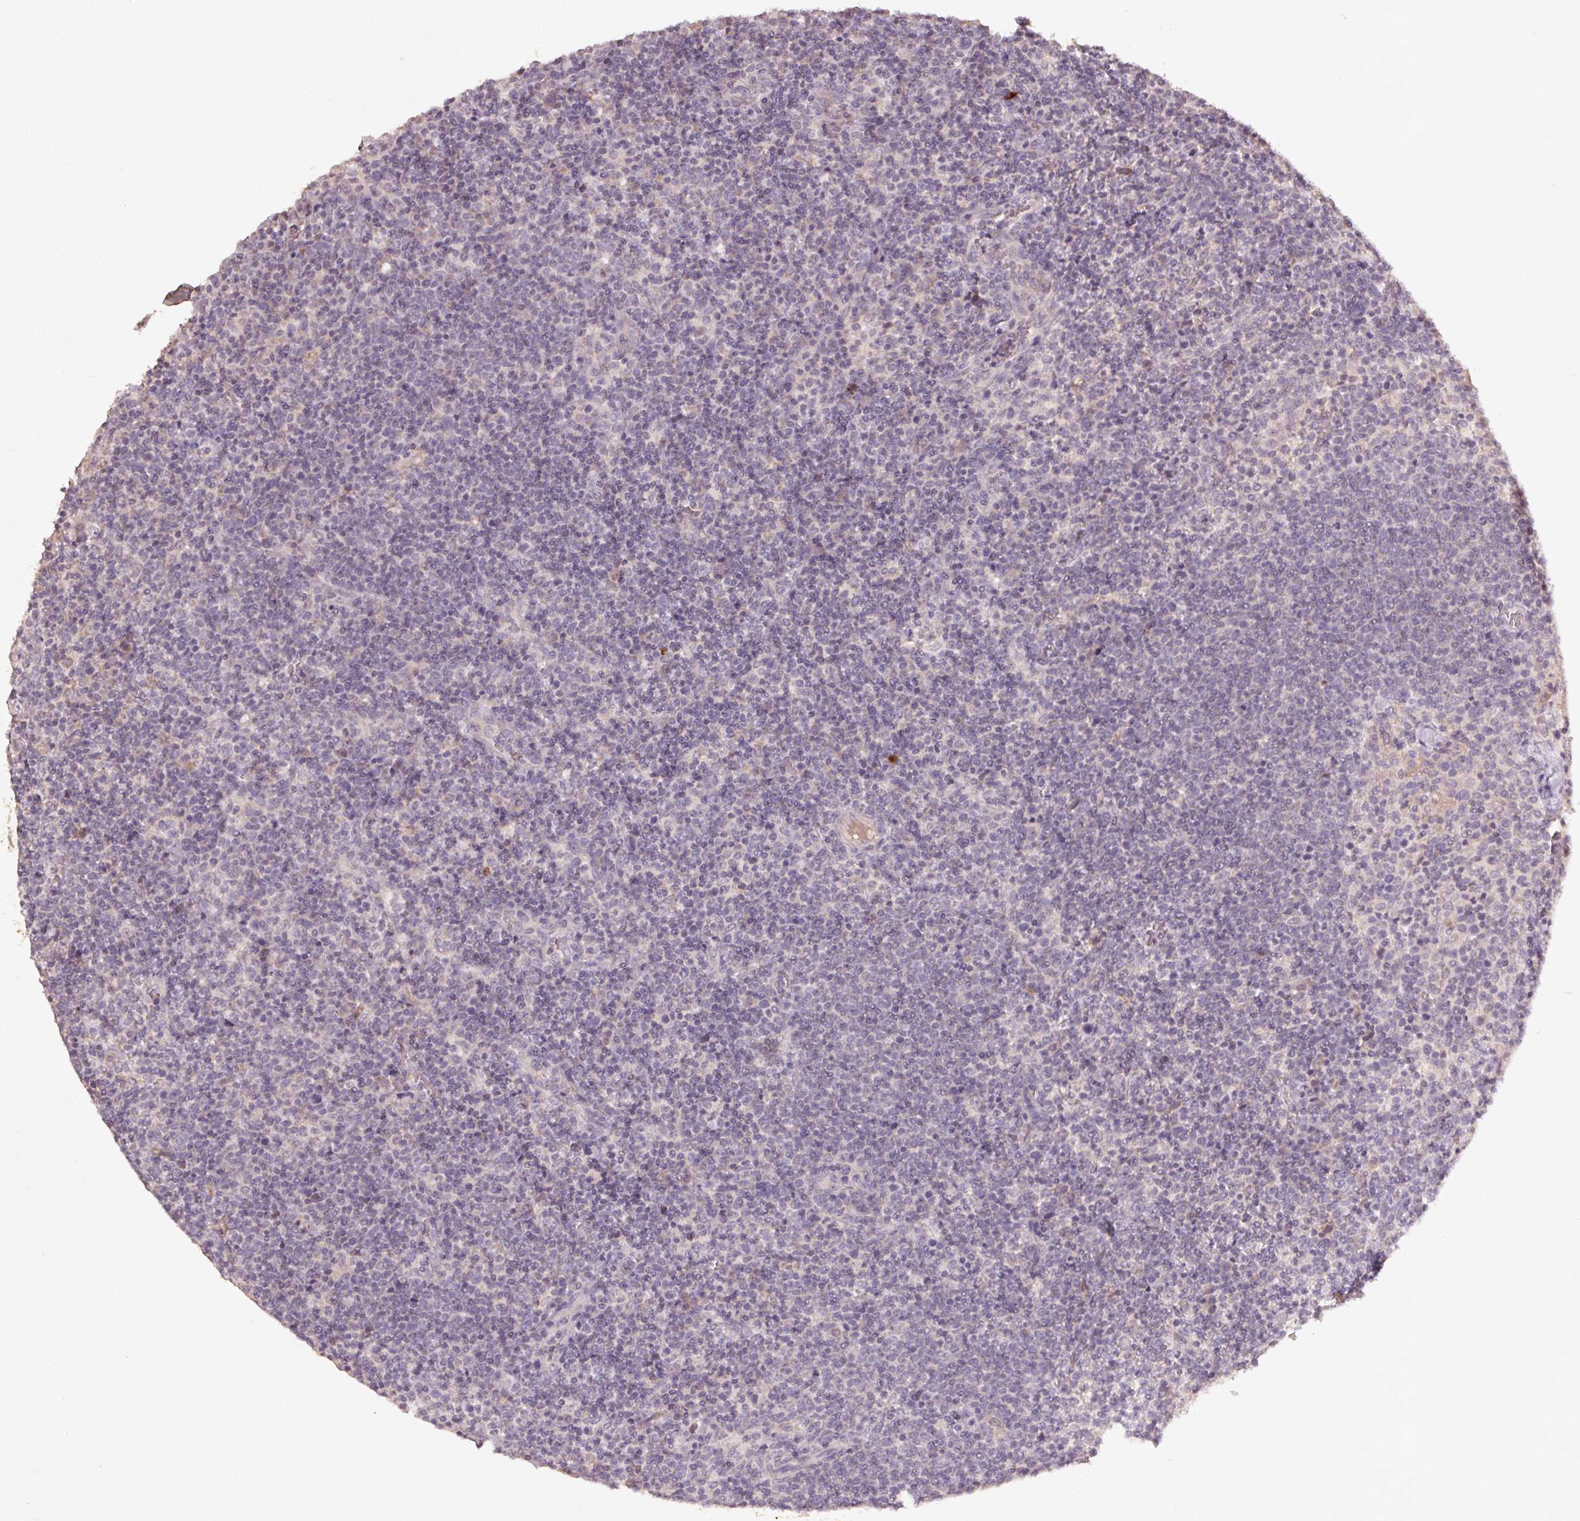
{"staining": {"intensity": "negative", "quantity": "none", "location": "none"}, "tissue": "lymphoma", "cell_type": "Tumor cells", "image_type": "cancer", "snomed": [{"axis": "morphology", "description": "Malignant lymphoma, non-Hodgkin's type, High grade"}, {"axis": "topography", "description": "Lymph node"}], "caption": "Immunohistochemical staining of human lymphoma reveals no significant staining in tumor cells. (DAB IHC with hematoxylin counter stain).", "gene": "KLRC3", "patient": {"sex": "male", "age": 61}}